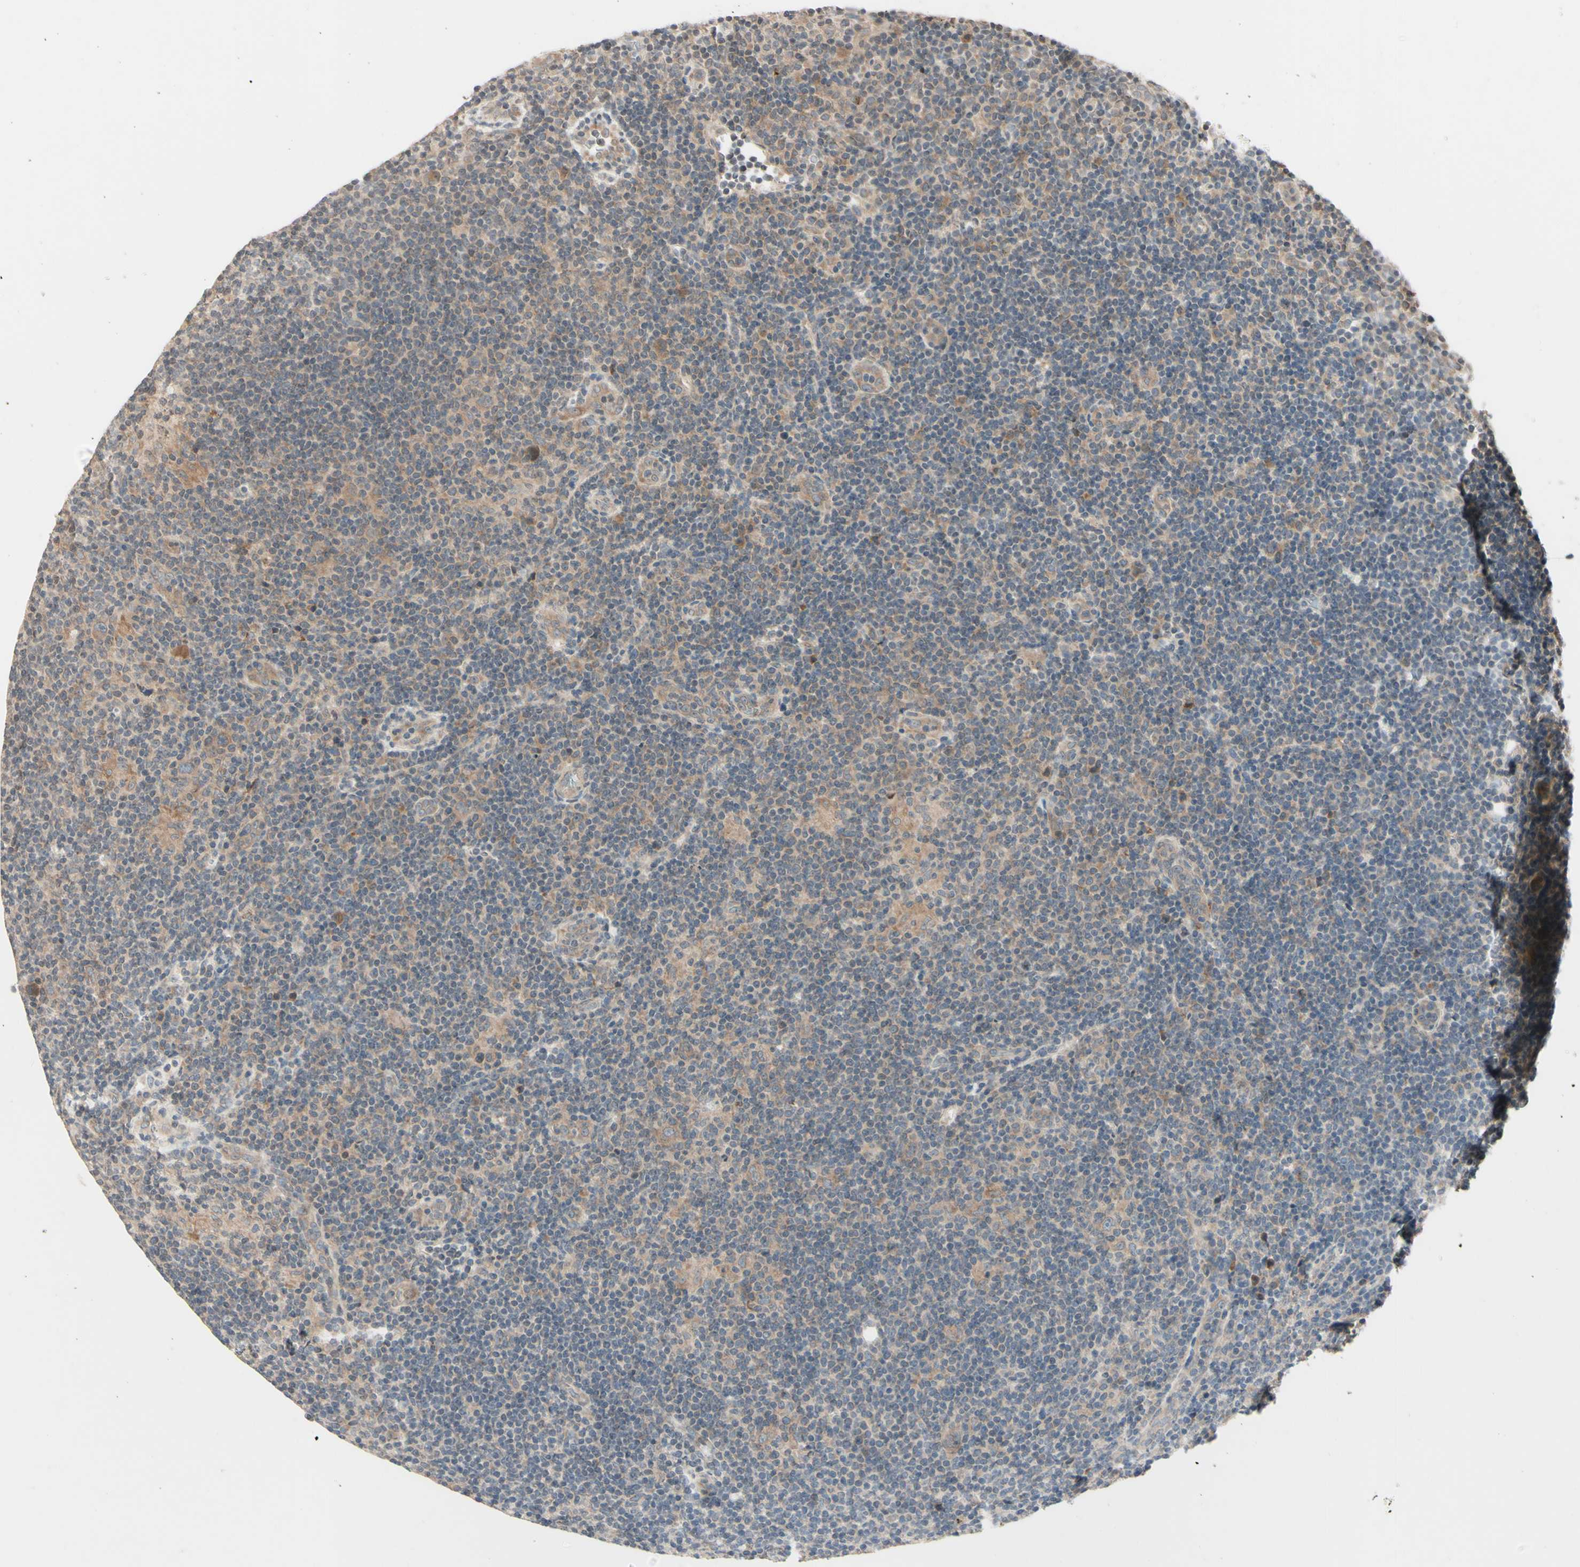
{"staining": {"intensity": "negative", "quantity": "none", "location": "none"}, "tissue": "lymphoma", "cell_type": "Tumor cells", "image_type": "cancer", "snomed": [{"axis": "morphology", "description": "Hodgkin's disease, NOS"}, {"axis": "topography", "description": "Lymph node"}], "caption": "IHC of human lymphoma demonstrates no expression in tumor cells.", "gene": "ZW10", "patient": {"sex": "female", "age": 57}}